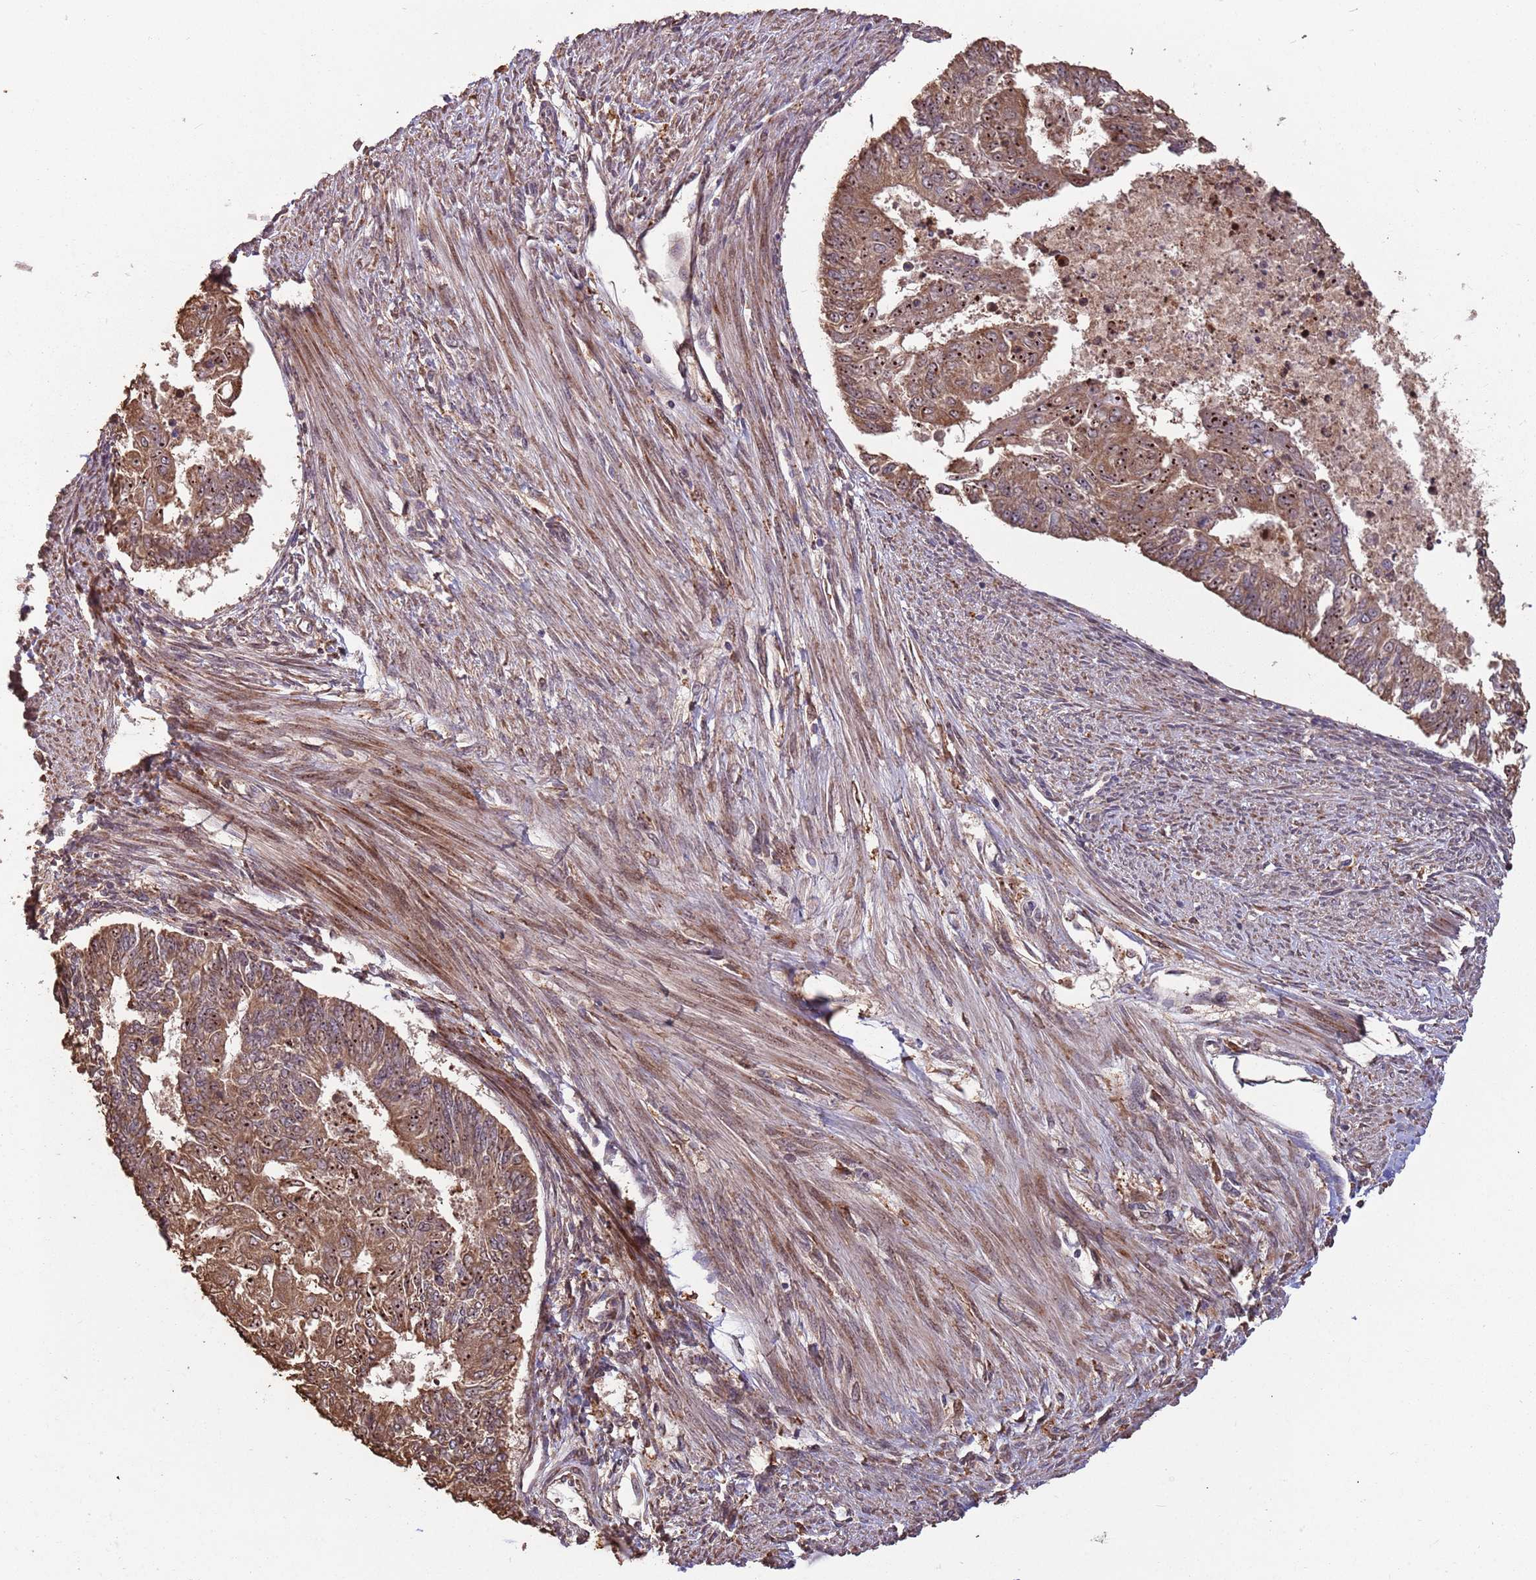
{"staining": {"intensity": "moderate", "quantity": ">75%", "location": "cytoplasmic/membranous,nuclear"}, "tissue": "endometrial cancer", "cell_type": "Tumor cells", "image_type": "cancer", "snomed": [{"axis": "morphology", "description": "Adenocarcinoma, NOS"}, {"axis": "topography", "description": "Endometrium"}], "caption": "A high-resolution histopathology image shows immunohistochemistry (IHC) staining of endometrial cancer (adenocarcinoma), which displays moderate cytoplasmic/membranous and nuclear positivity in about >75% of tumor cells. (DAB (3,3'-diaminobenzidine) = brown stain, brightfield microscopy at high magnification).", "gene": "ZNF428", "patient": {"sex": "female", "age": 32}}